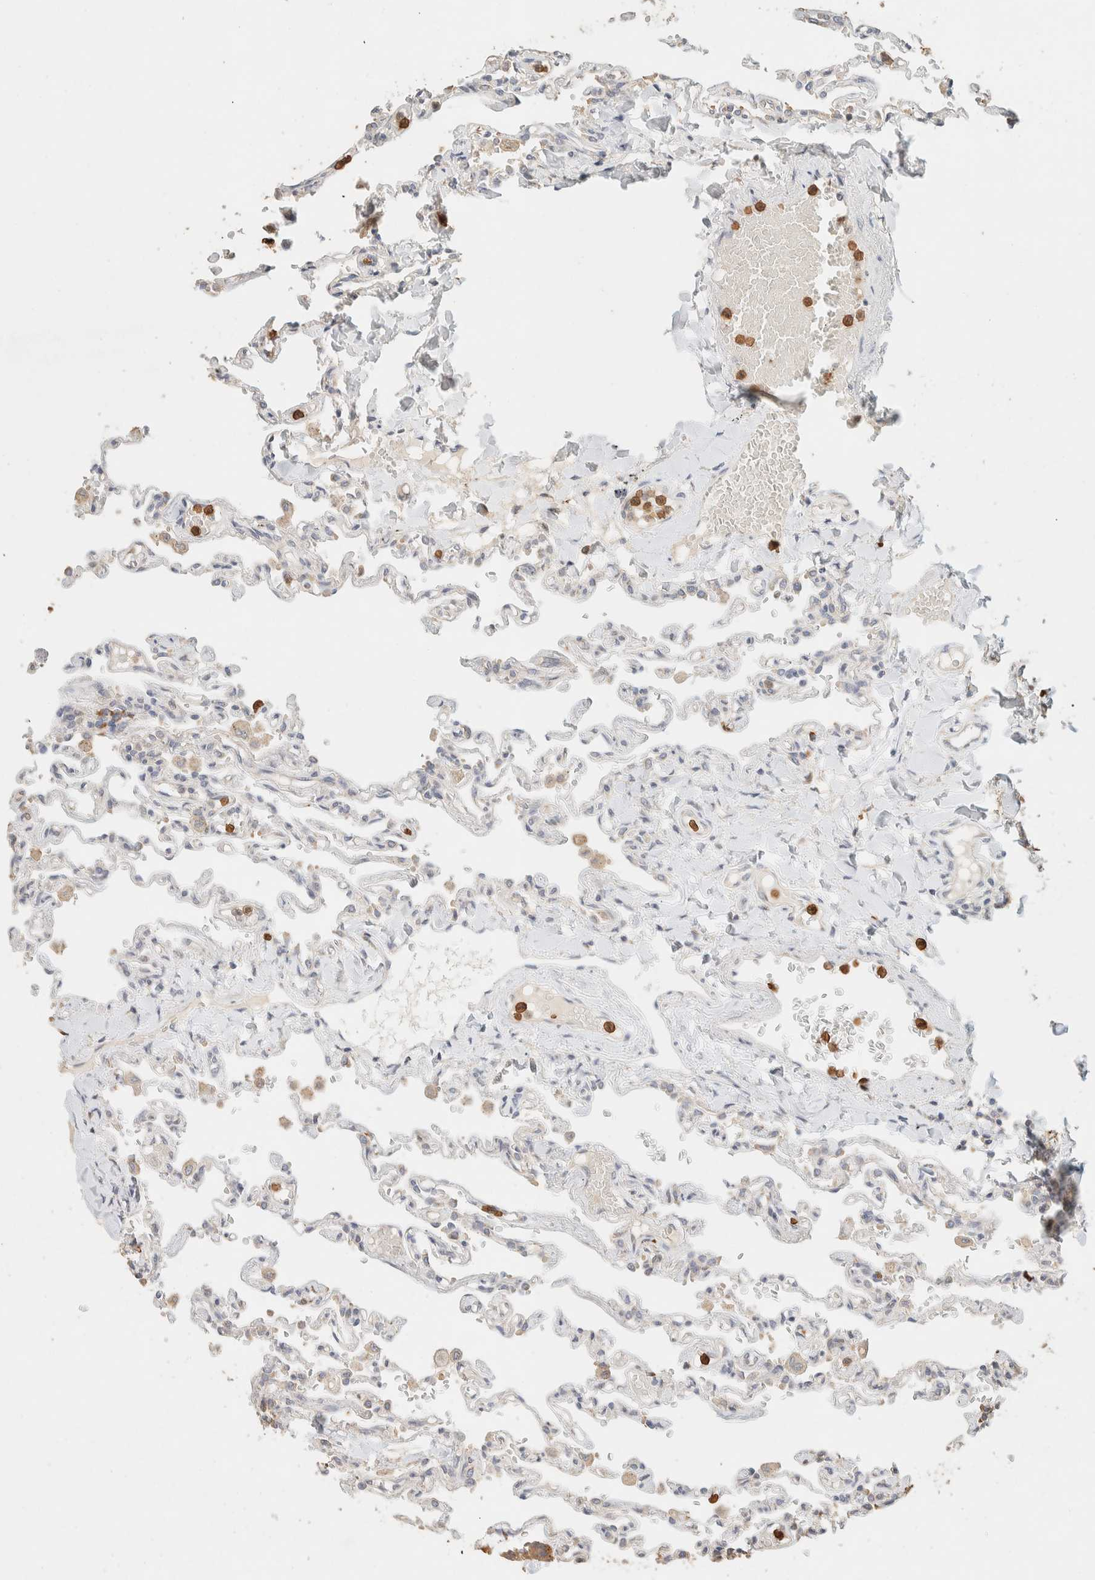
{"staining": {"intensity": "negative", "quantity": "none", "location": "none"}, "tissue": "lung", "cell_type": "Alveolar cells", "image_type": "normal", "snomed": [{"axis": "morphology", "description": "Normal tissue, NOS"}, {"axis": "topography", "description": "Lung"}], "caption": "This is a photomicrograph of immunohistochemistry (IHC) staining of unremarkable lung, which shows no positivity in alveolar cells.", "gene": "TTC3", "patient": {"sex": "male", "age": 21}}